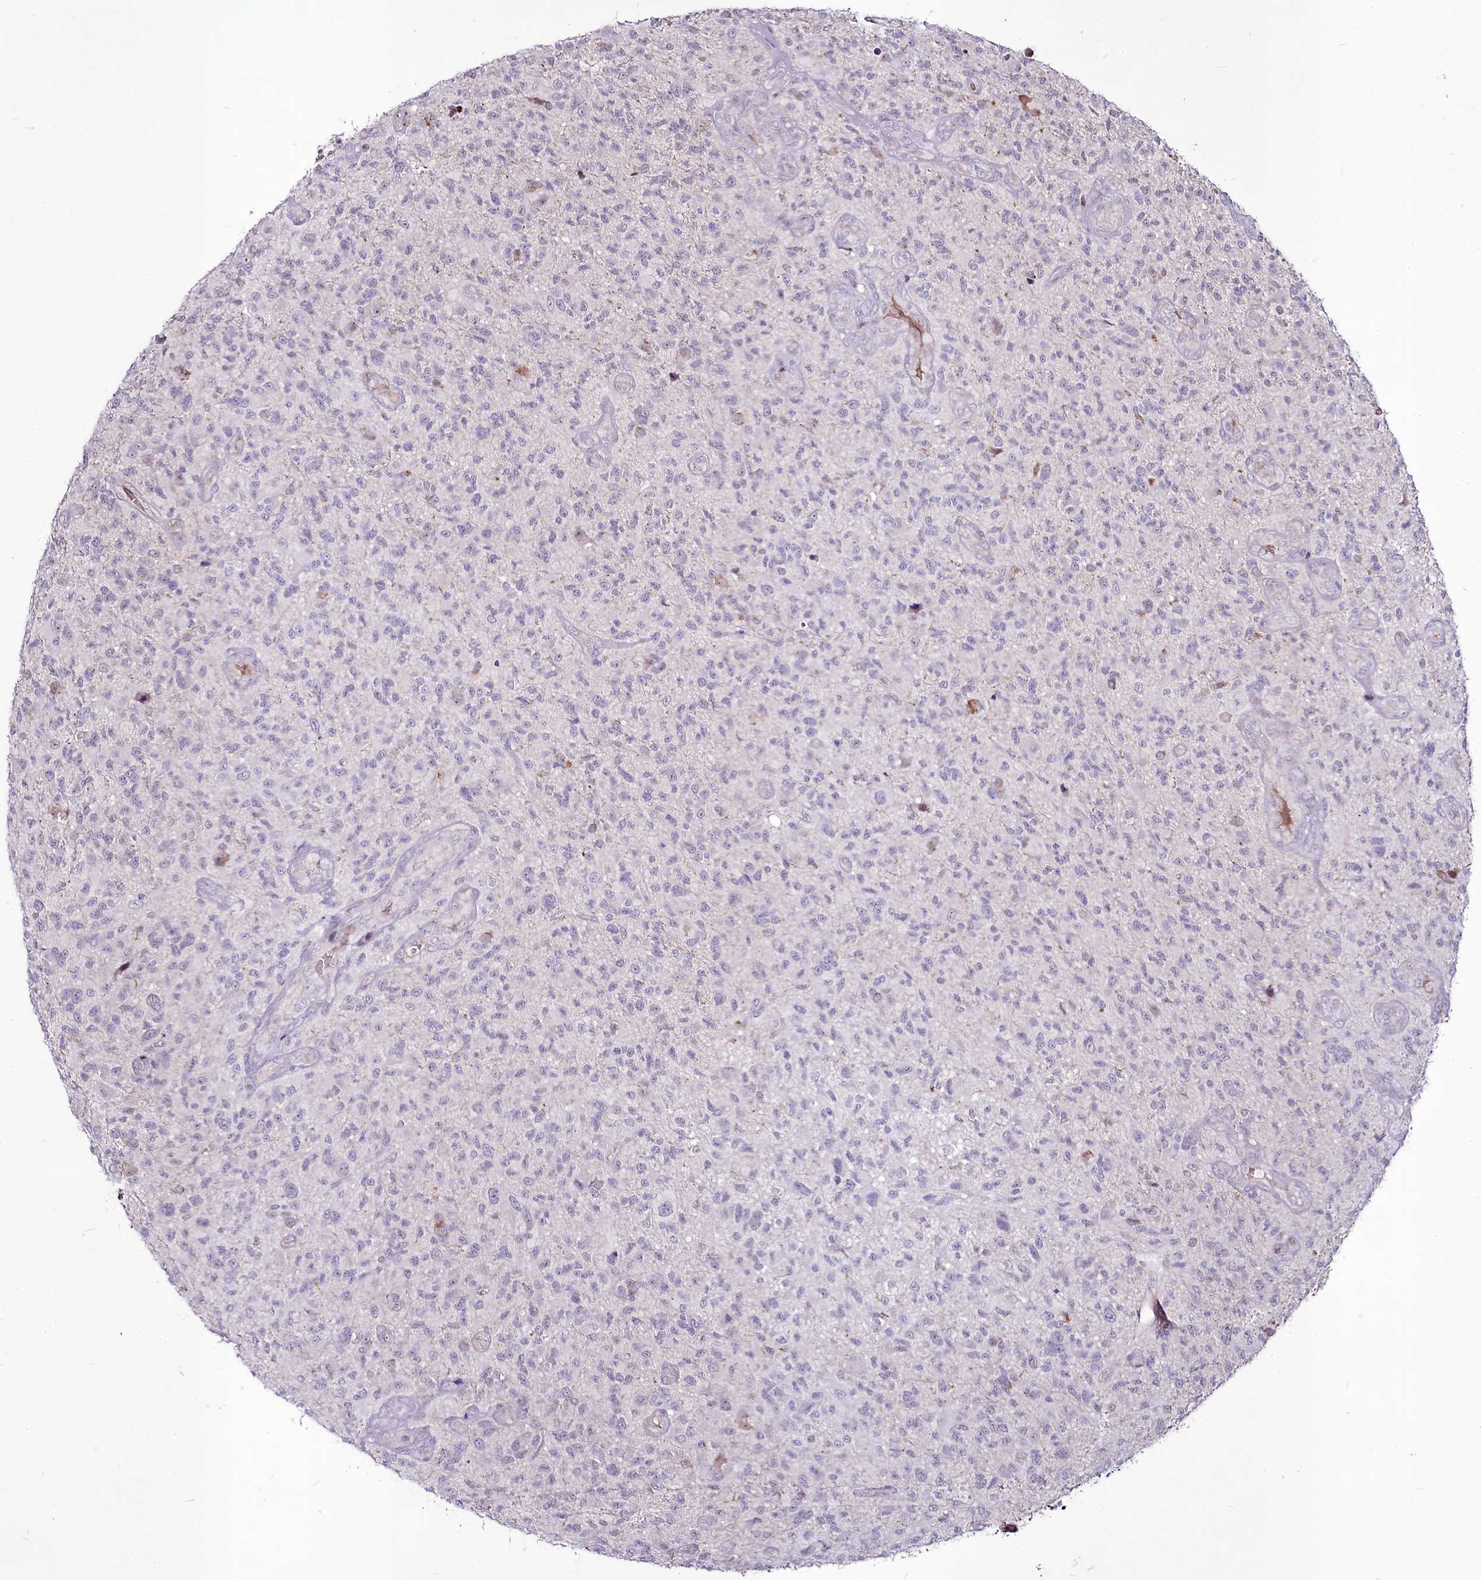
{"staining": {"intensity": "negative", "quantity": "none", "location": "none"}, "tissue": "glioma", "cell_type": "Tumor cells", "image_type": "cancer", "snomed": [{"axis": "morphology", "description": "Glioma, malignant, High grade"}, {"axis": "topography", "description": "Brain"}], "caption": "IHC photomicrograph of glioma stained for a protein (brown), which demonstrates no expression in tumor cells.", "gene": "SUSD3", "patient": {"sex": "male", "age": 47}}